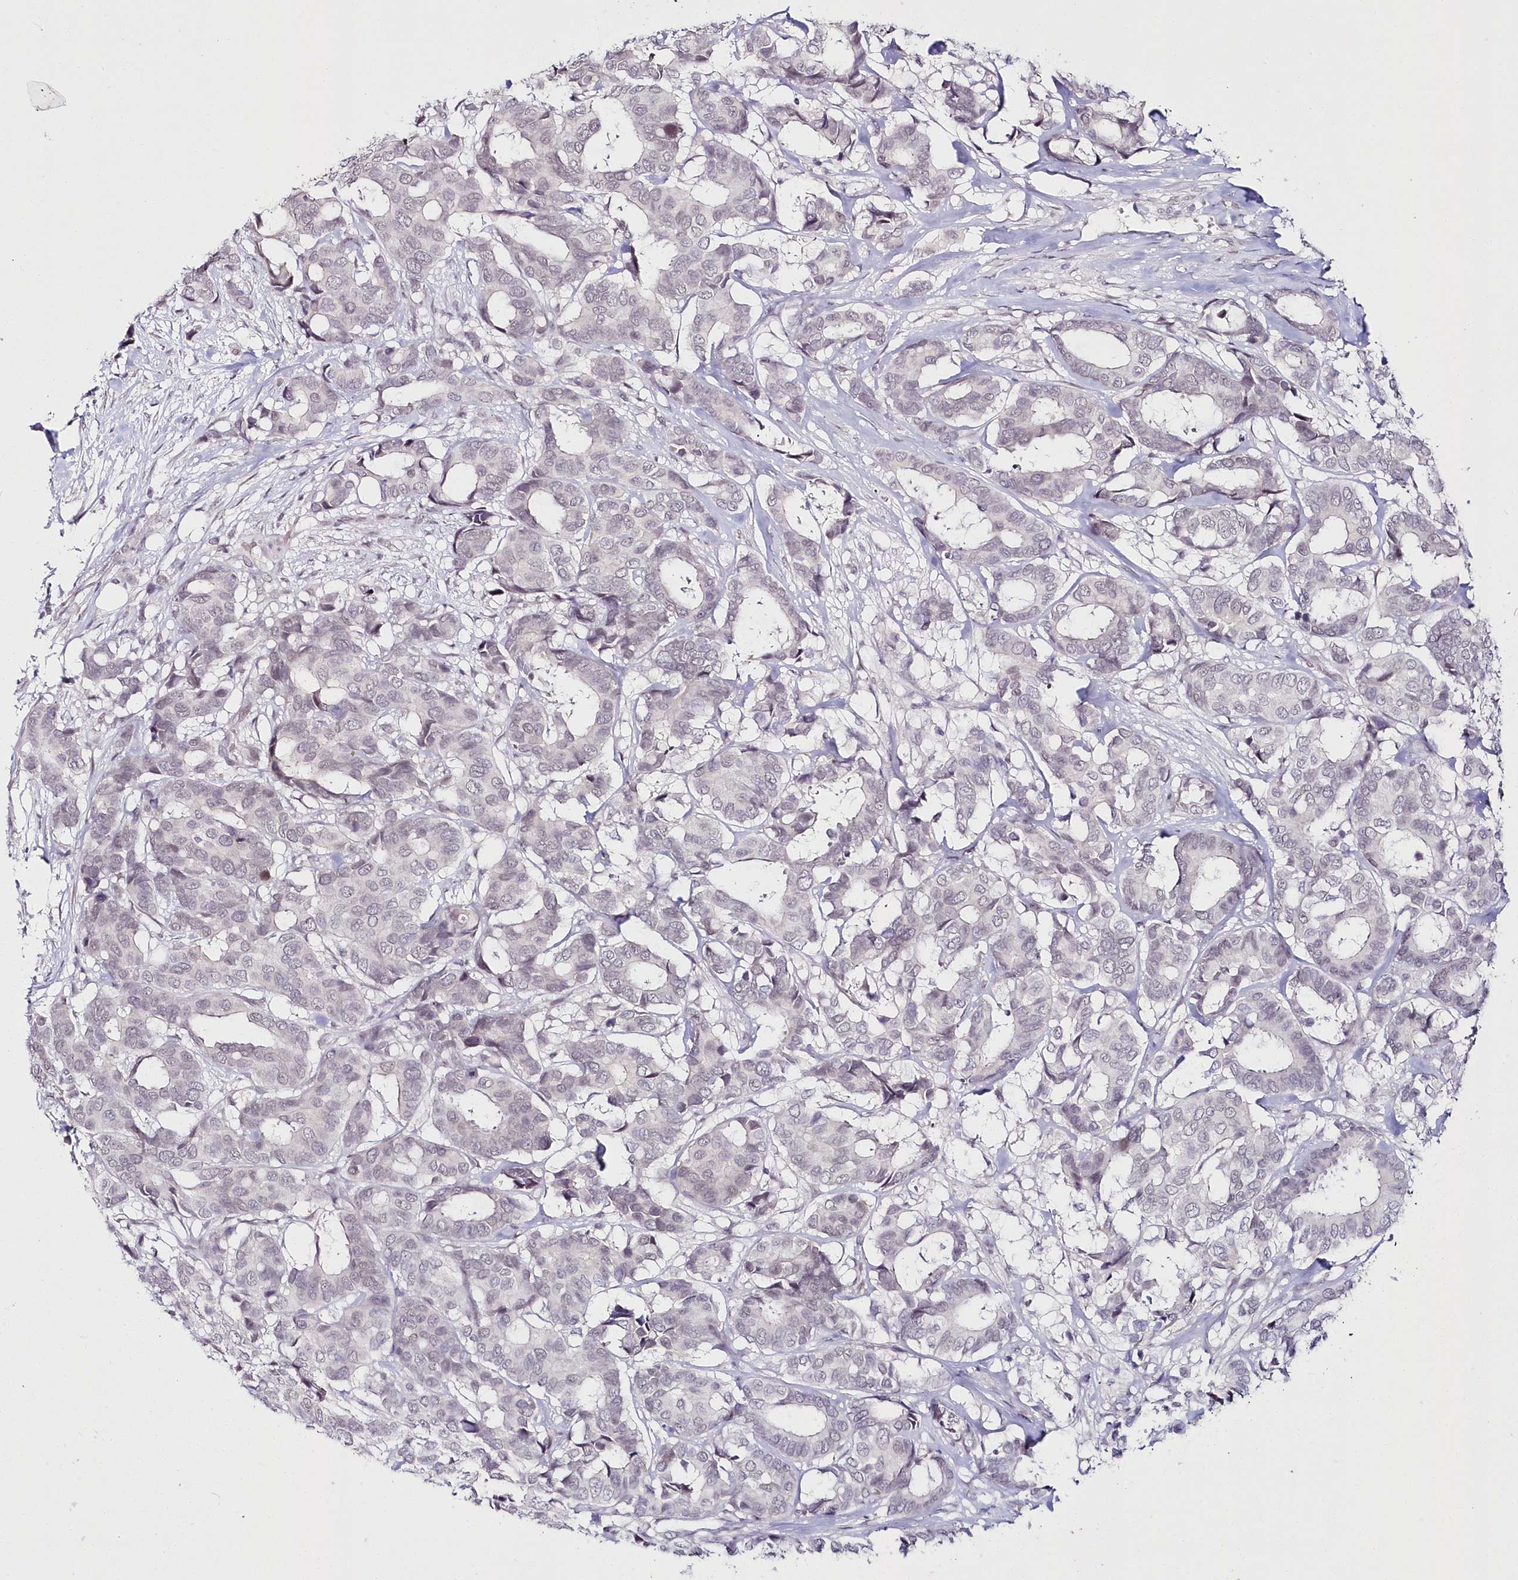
{"staining": {"intensity": "negative", "quantity": "none", "location": "none"}, "tissue": "breast cancer", "cell_type": "Tumor cells", "image_type": "cancer", "snomed": [{"axis": "morphology", "description": "Duct carcinoma"}, {"axis": "topography", "description": "Breast"}], "caption": "An immunohistochemistry (IHC) histopathology image of breast cancer is shown. There is no staining in tumor cells of breast cancer.", "gene": "HYCC2", "patient": {"sex": "female", "age": 87}}